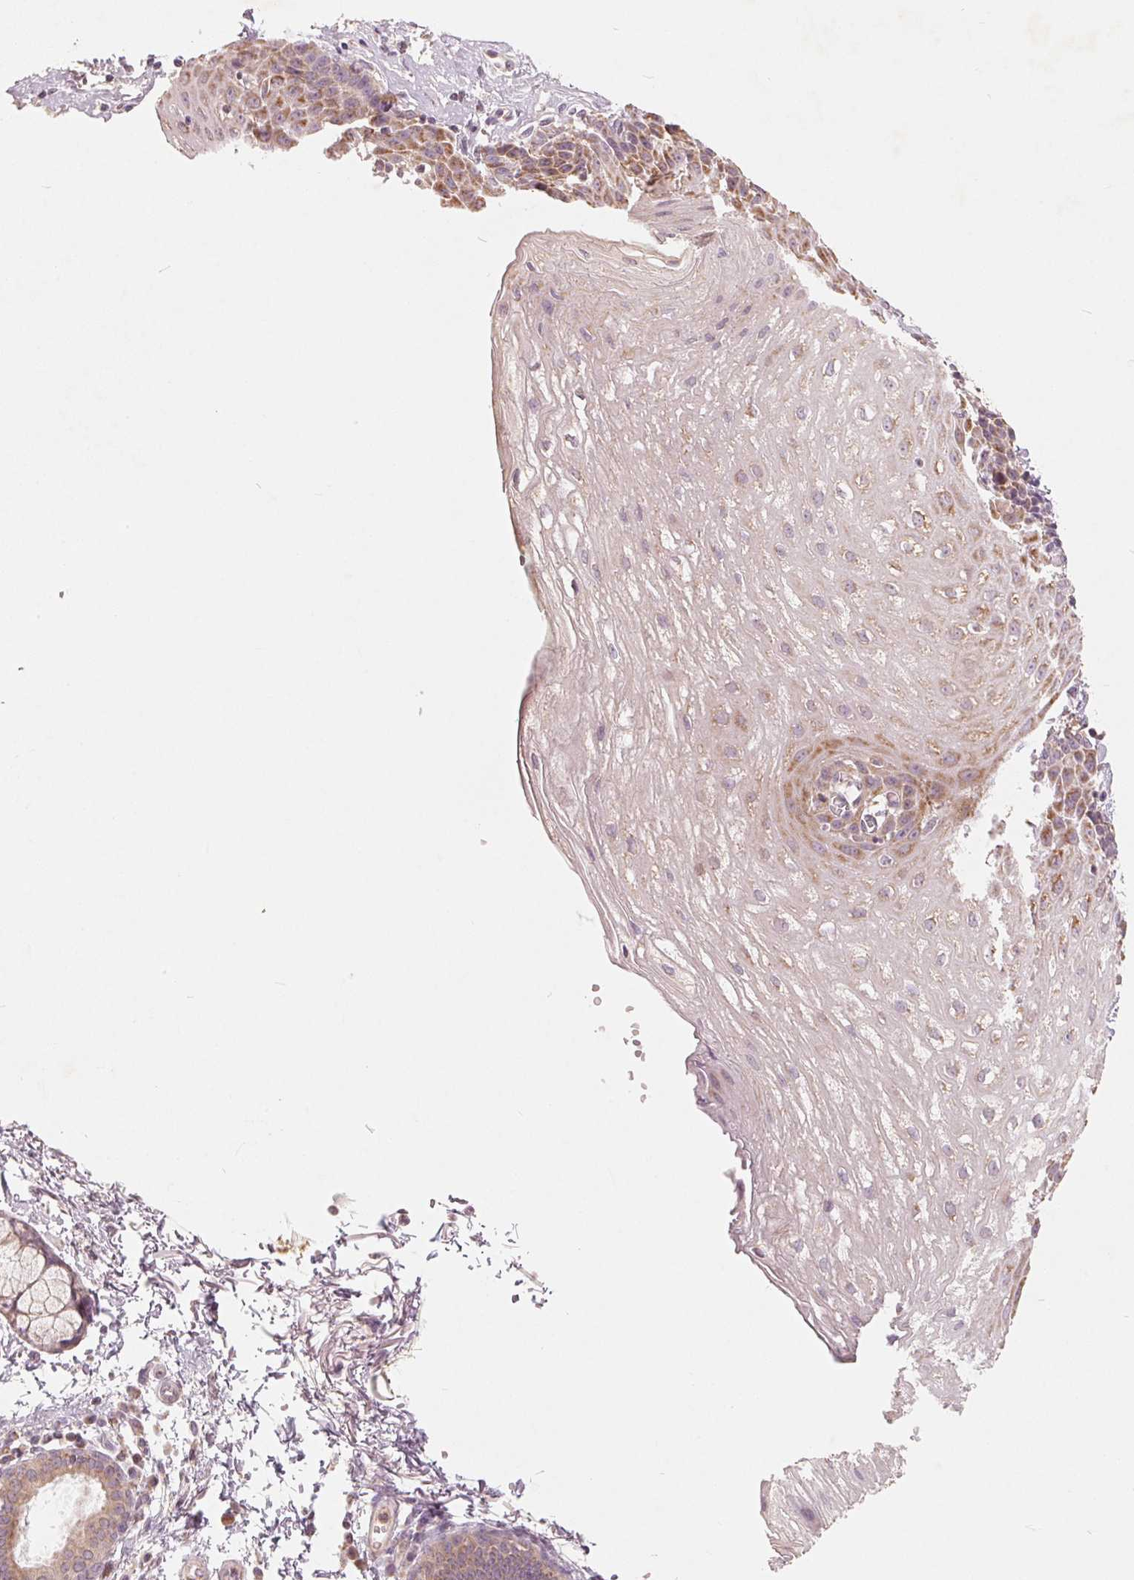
{"staining": {"intensity": "moderate", "quantity": "25%-75%", "location": "cytoplasmic/membranous"}, "tissue": "esophagus", "cell_type": "Squamous epithelial cells", "image_type": "normal", "snomed": [{"axis": "morphology", "description": "Normal tissue, NOS"}, {"axis": "topography", "description": "Esophagus"}], "caption": "DAB immunohistochemical staining of benign esophagus displays moderate cytoplasmic/membranous protein expression in approximately 25%-75% of squamous epithelial cells. The protein of interest is stained brown, and the nuclei are stained in blue (DAB (3,3'-diaminobenzidine) IHC with brightfield microscopy, high magnification).", "gene": "GHITM", "patient": {"sex": "female", "age": 81}}